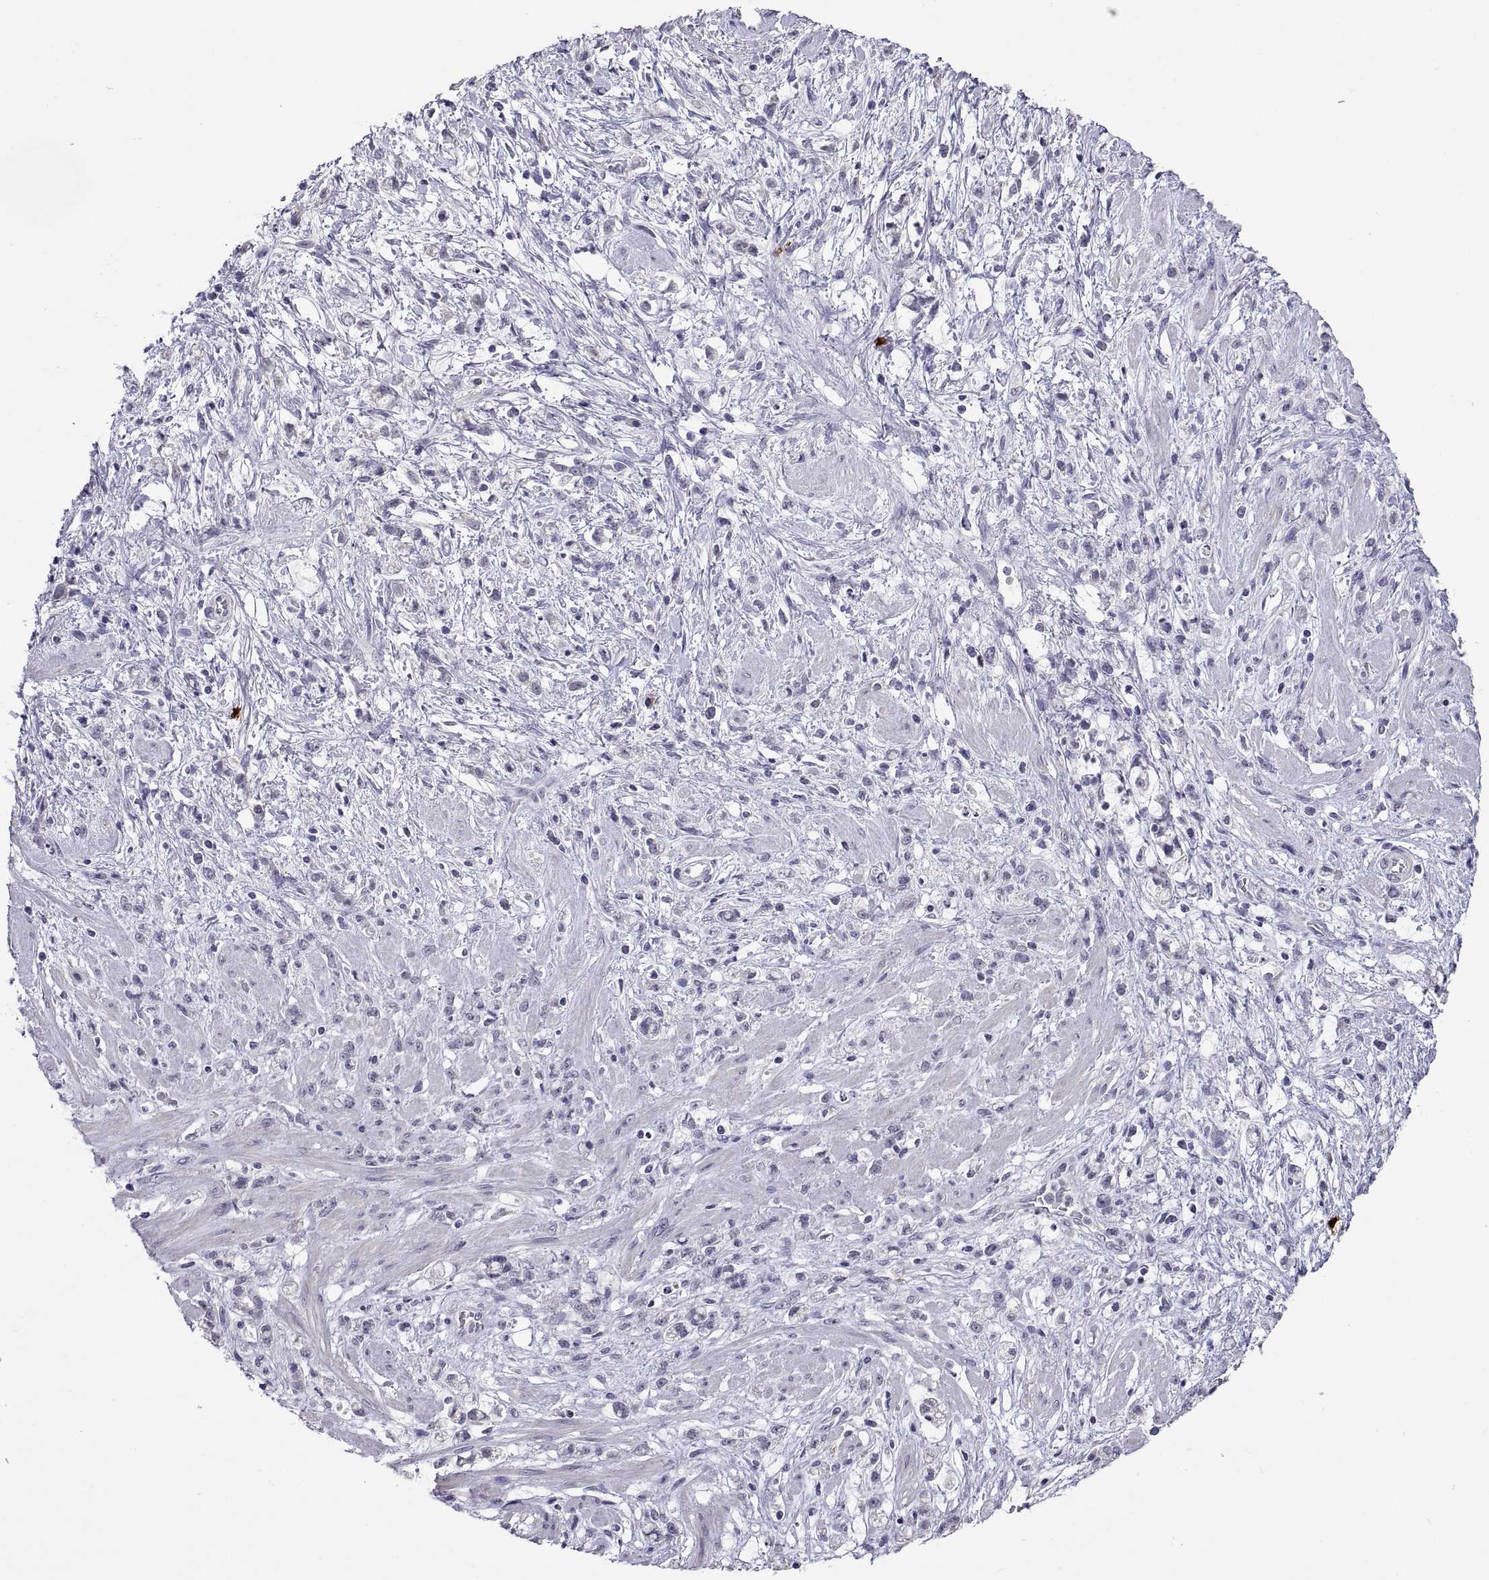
{"staining": {"intensity": "negative", "quantity": "none", "location": "none"}, "tissue": "stomach cancer", "cell_type": "Tumor cells", "image_type": "cancer", "snomed": [{"axis": "morphology", "description": "Adenocarcinoma, NOS"}, {"axis": "topography", "description": "Stomach"}], "caption": "Immunohistochemistry micrograph of human adenocarcinoma (stomach) stained for a protein (brown), which demonstrates no staining in tumor cells.", "gene": "MS4A1", "patient": {"sex": "female", "age": 60}}